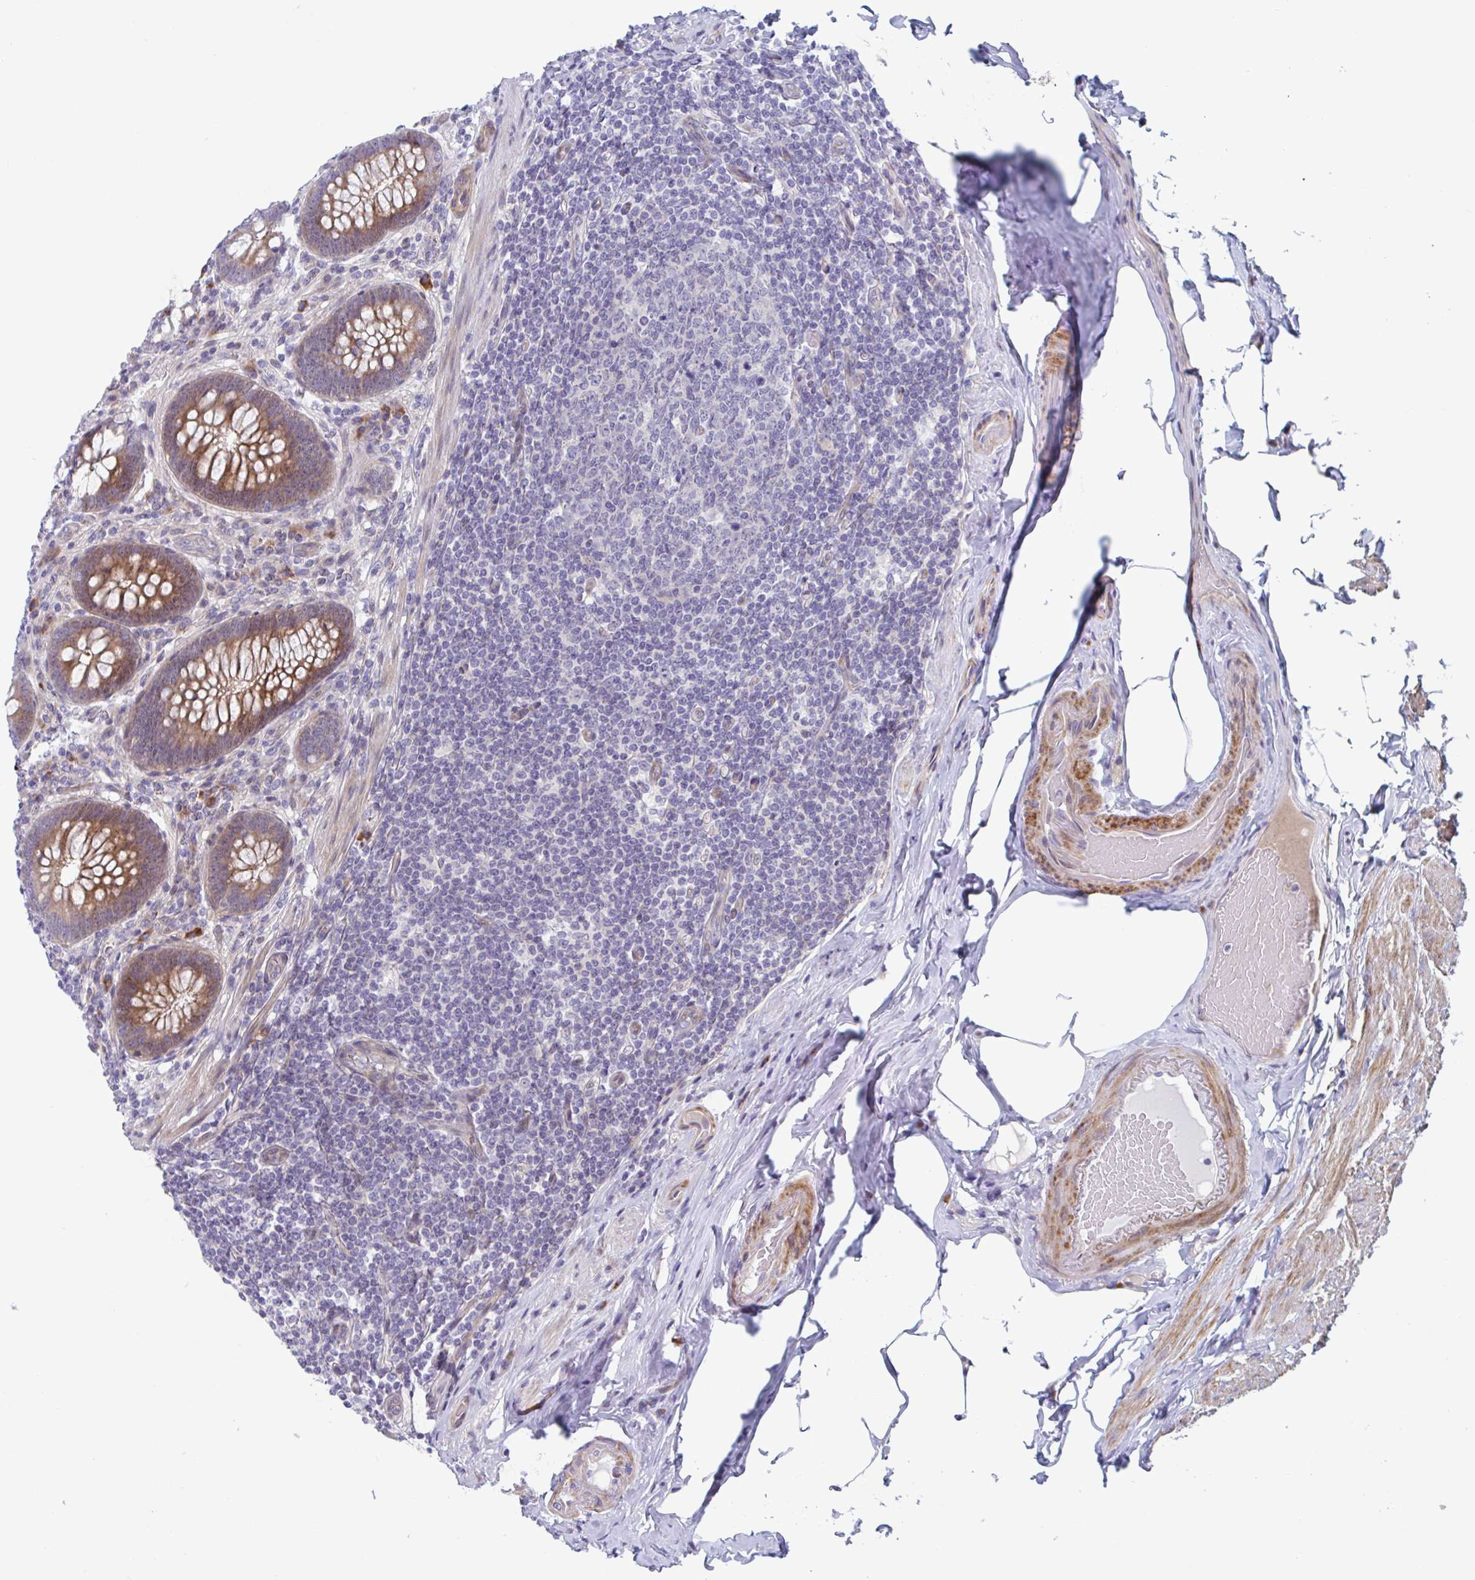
{"staining": {"intensity": "moderate", "quantity": ">75%", "location": "cytoplasmic/membranous"}, "tissue": "appendix", "cell_type": "Glandular cells", "image_type": "normal", "snomed": [{"axis": "morphology", "description": "Normal tissue, NOS"}, {"axis": "topography", "description": "Appendix"}], "caption": "Brown immunohistochemical staining in benign appendix exhibits moderate cytoplasmic/membranous expression in about >75% of glandular cells.", "gene": "DUXA", "patient": {"sex": "male", "age": 71}}